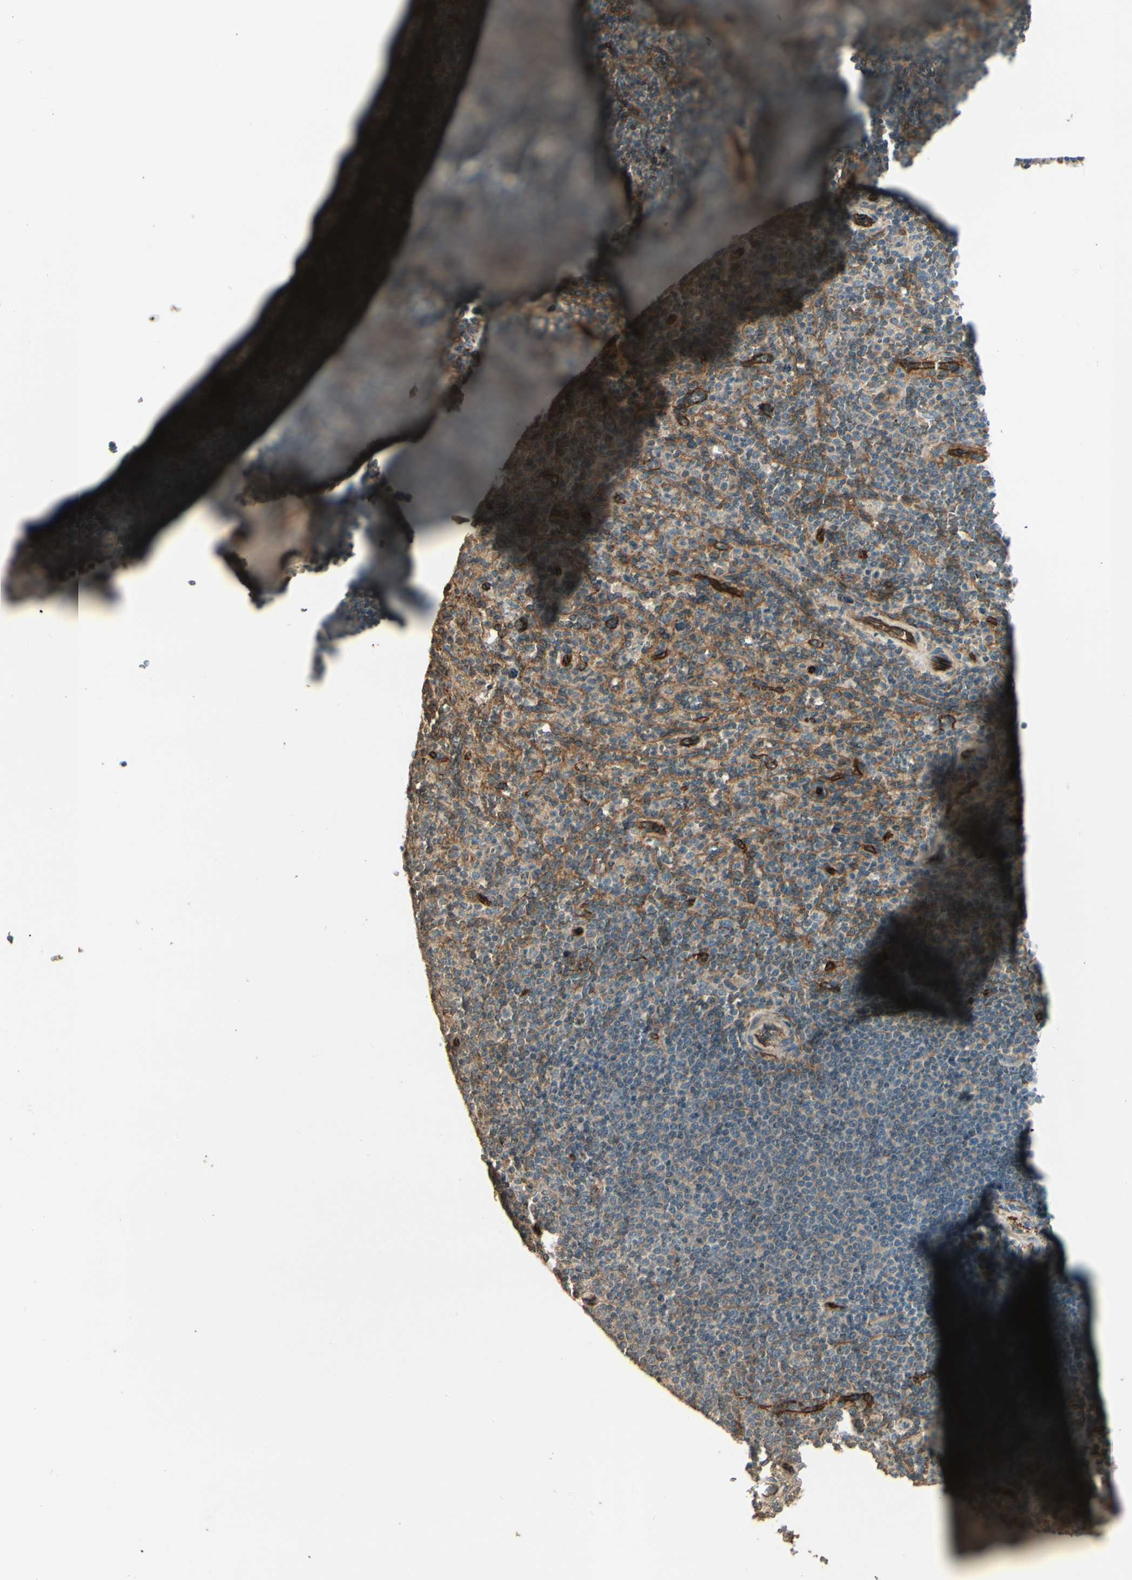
{"staining": {"intensity": "negative", "quantity": "none", "location": "none"}, "tissue": "spleen", "cell_type": "Cells in red pulp", "image_type": "normal", "snomed": [{"axis": "morphology", "description": "Normal tissue, NOS"}, {"axis": "topography", "description": "Spleen"}], "caption": "DAB immunohistochemical staining of normal spleen displays no significant staining in cells in red pulp.", "gene": "RNF180", "patient": {"sex": "male", "age": 36}}